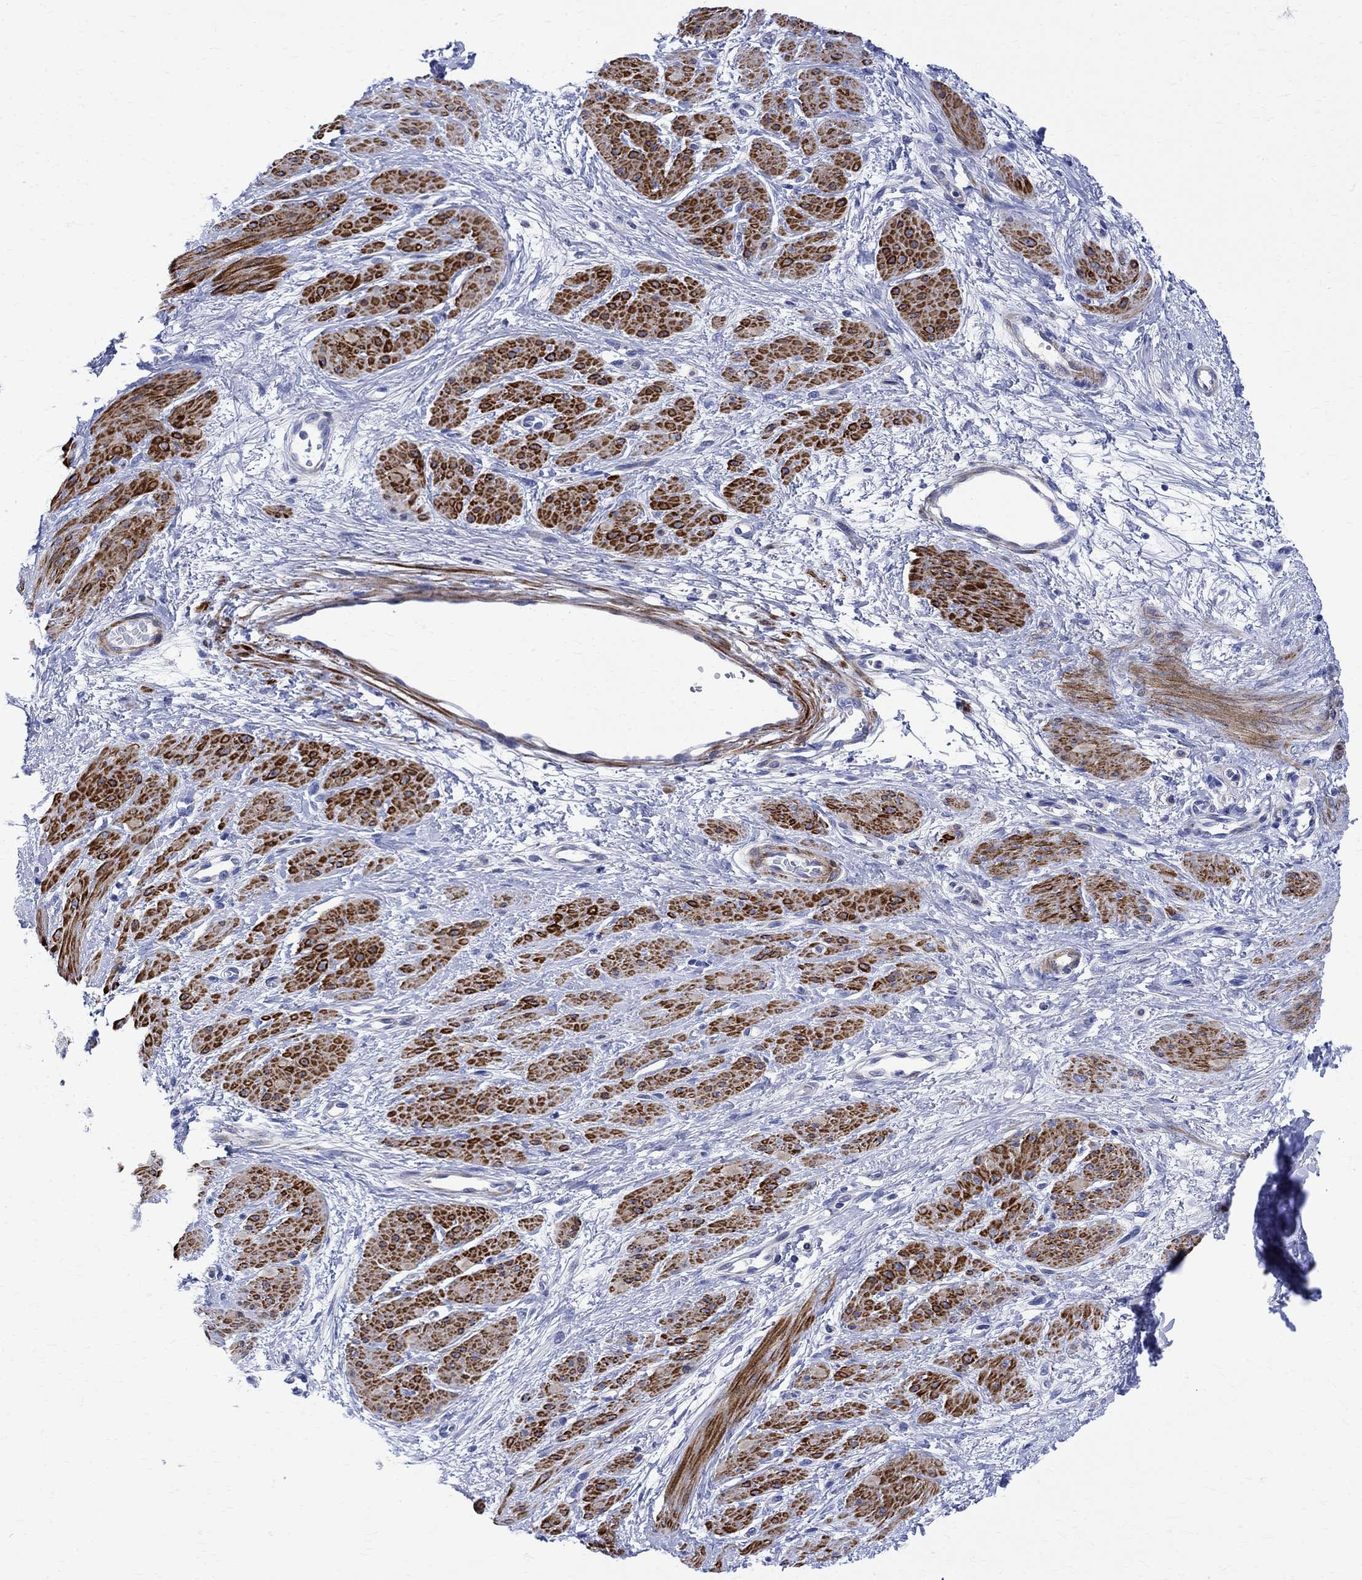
{"staining": {"intensity": "strong", "quantity": "25%-75%", "location": "cytoplasmic/membranous"}, "tissue": "smooth muscle", "cell_type": "Smooth muscle cells", "image_type": "normal", "snomed": [{"axis": "morphology", "description": "Normal tissue, NOS"}, {"axis": "topography", "description": "Smooth muscle"}, {"axis": "topography", "description": "Uterus"}], "caption": "Immunohistochemistry image of unremarkable smooth muscle: smooth muscle stained using IHC displays high levels of strong protein expression localized specifically in the cytoplasmic/membranous of smooth muscle cells, appearing as a cytoplasmic/membranous brown color.", "gene": "PARVB", "patient": {"sex": "female", "age": 39}}